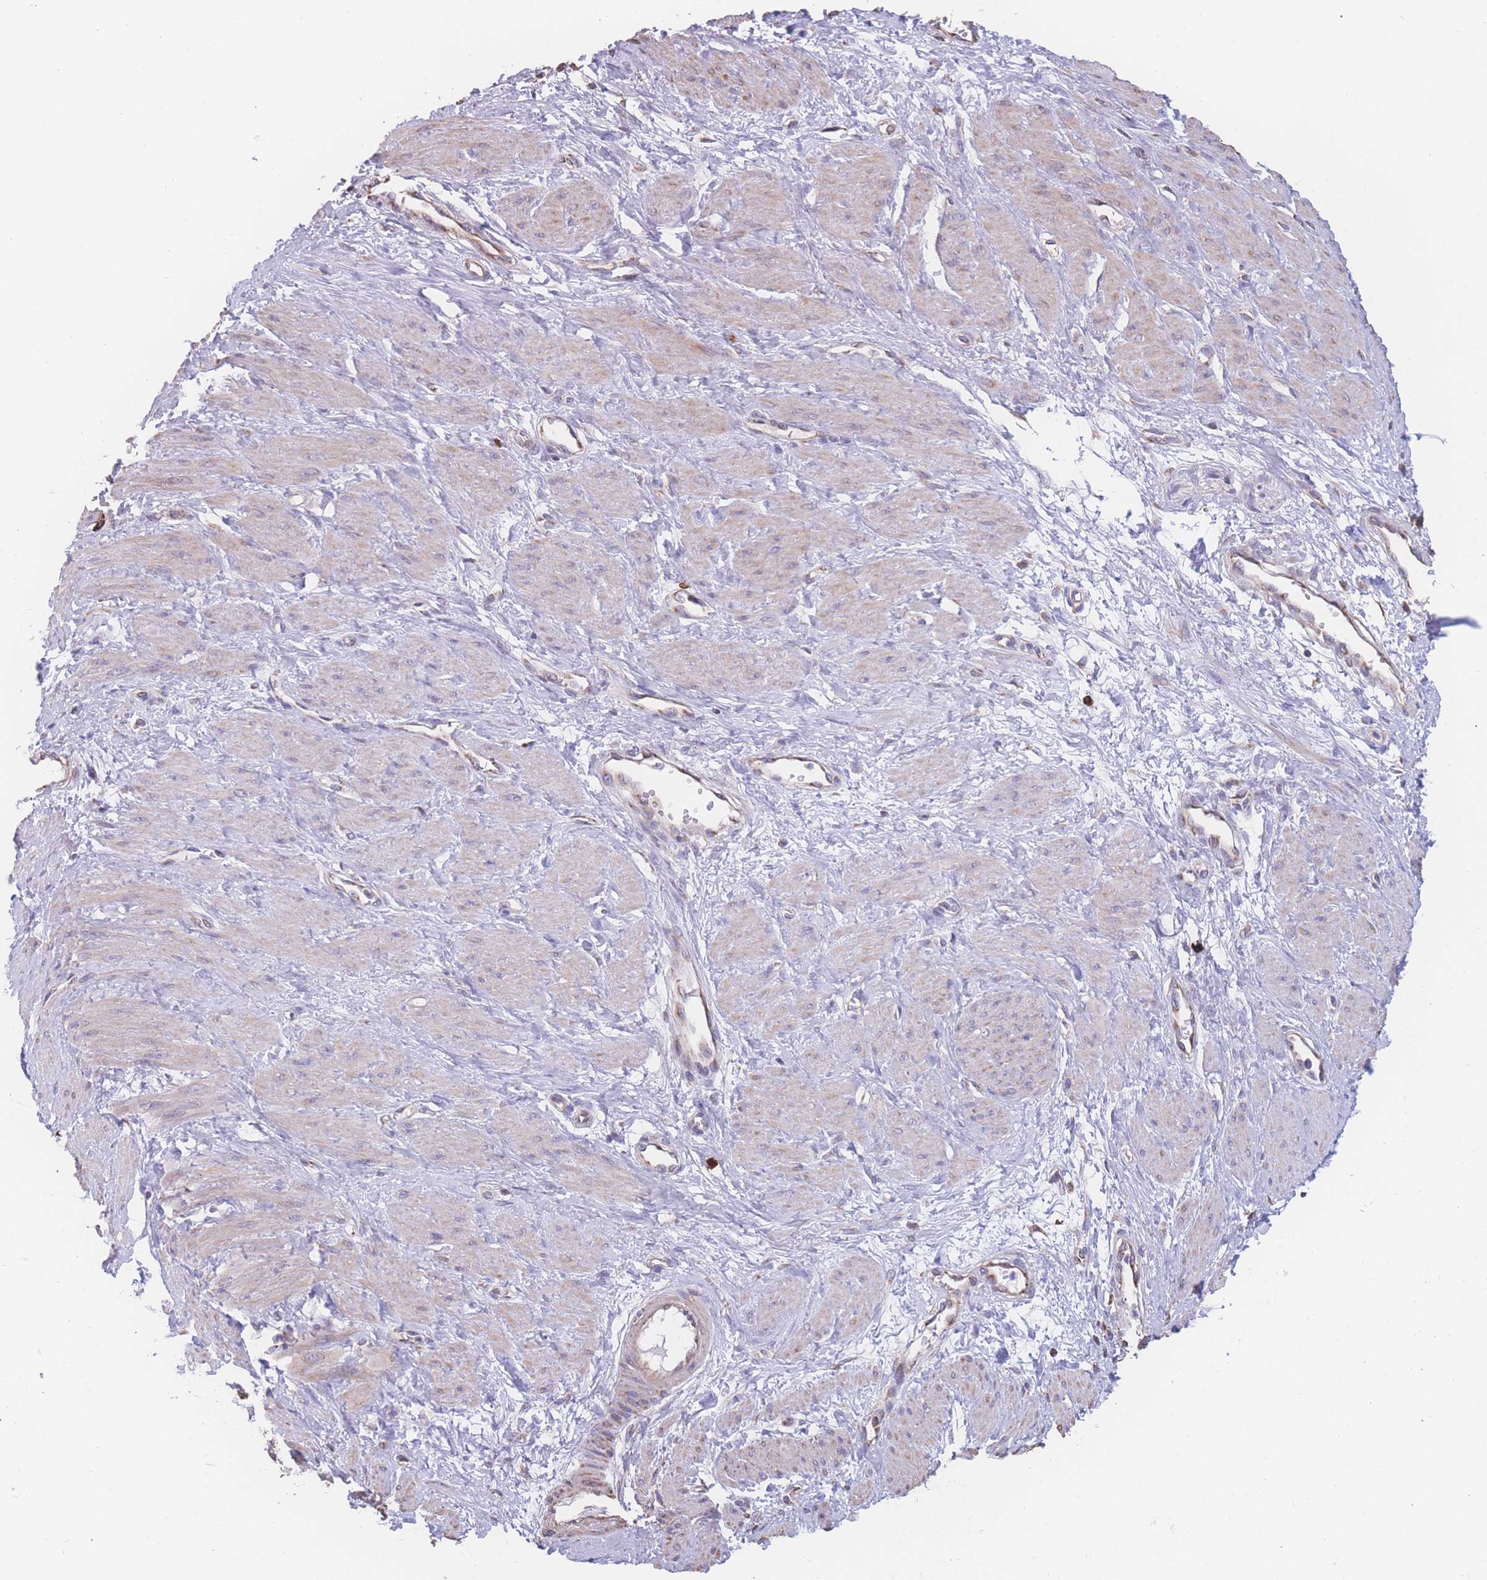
{"staining": {"intensity": "weak", "quantity": "<25%", "location": "cytoplasmic/membranous"}, "tissue": "smooth muscle", "cell_type": "Smooth muscle cells", "image_type": "normal", "snomed": [{"axis": "morphology", "description": "Normal tissue, NOS"}, {"axis": "topography", "description": "Smooth muscle"}, {"axis": "topography", "description": "Uterus"}], "caption": "A histopathology image of smooth muscle stained for a protein demonstrates no brown staining in smooth muscle cells. Brightfield microscopy of IHC stained with DAB (brown) and hematoxylin (blue), captured at high magnification.", "gene": "SGSM3", "patient": {"sex": "female", "age": 39}}